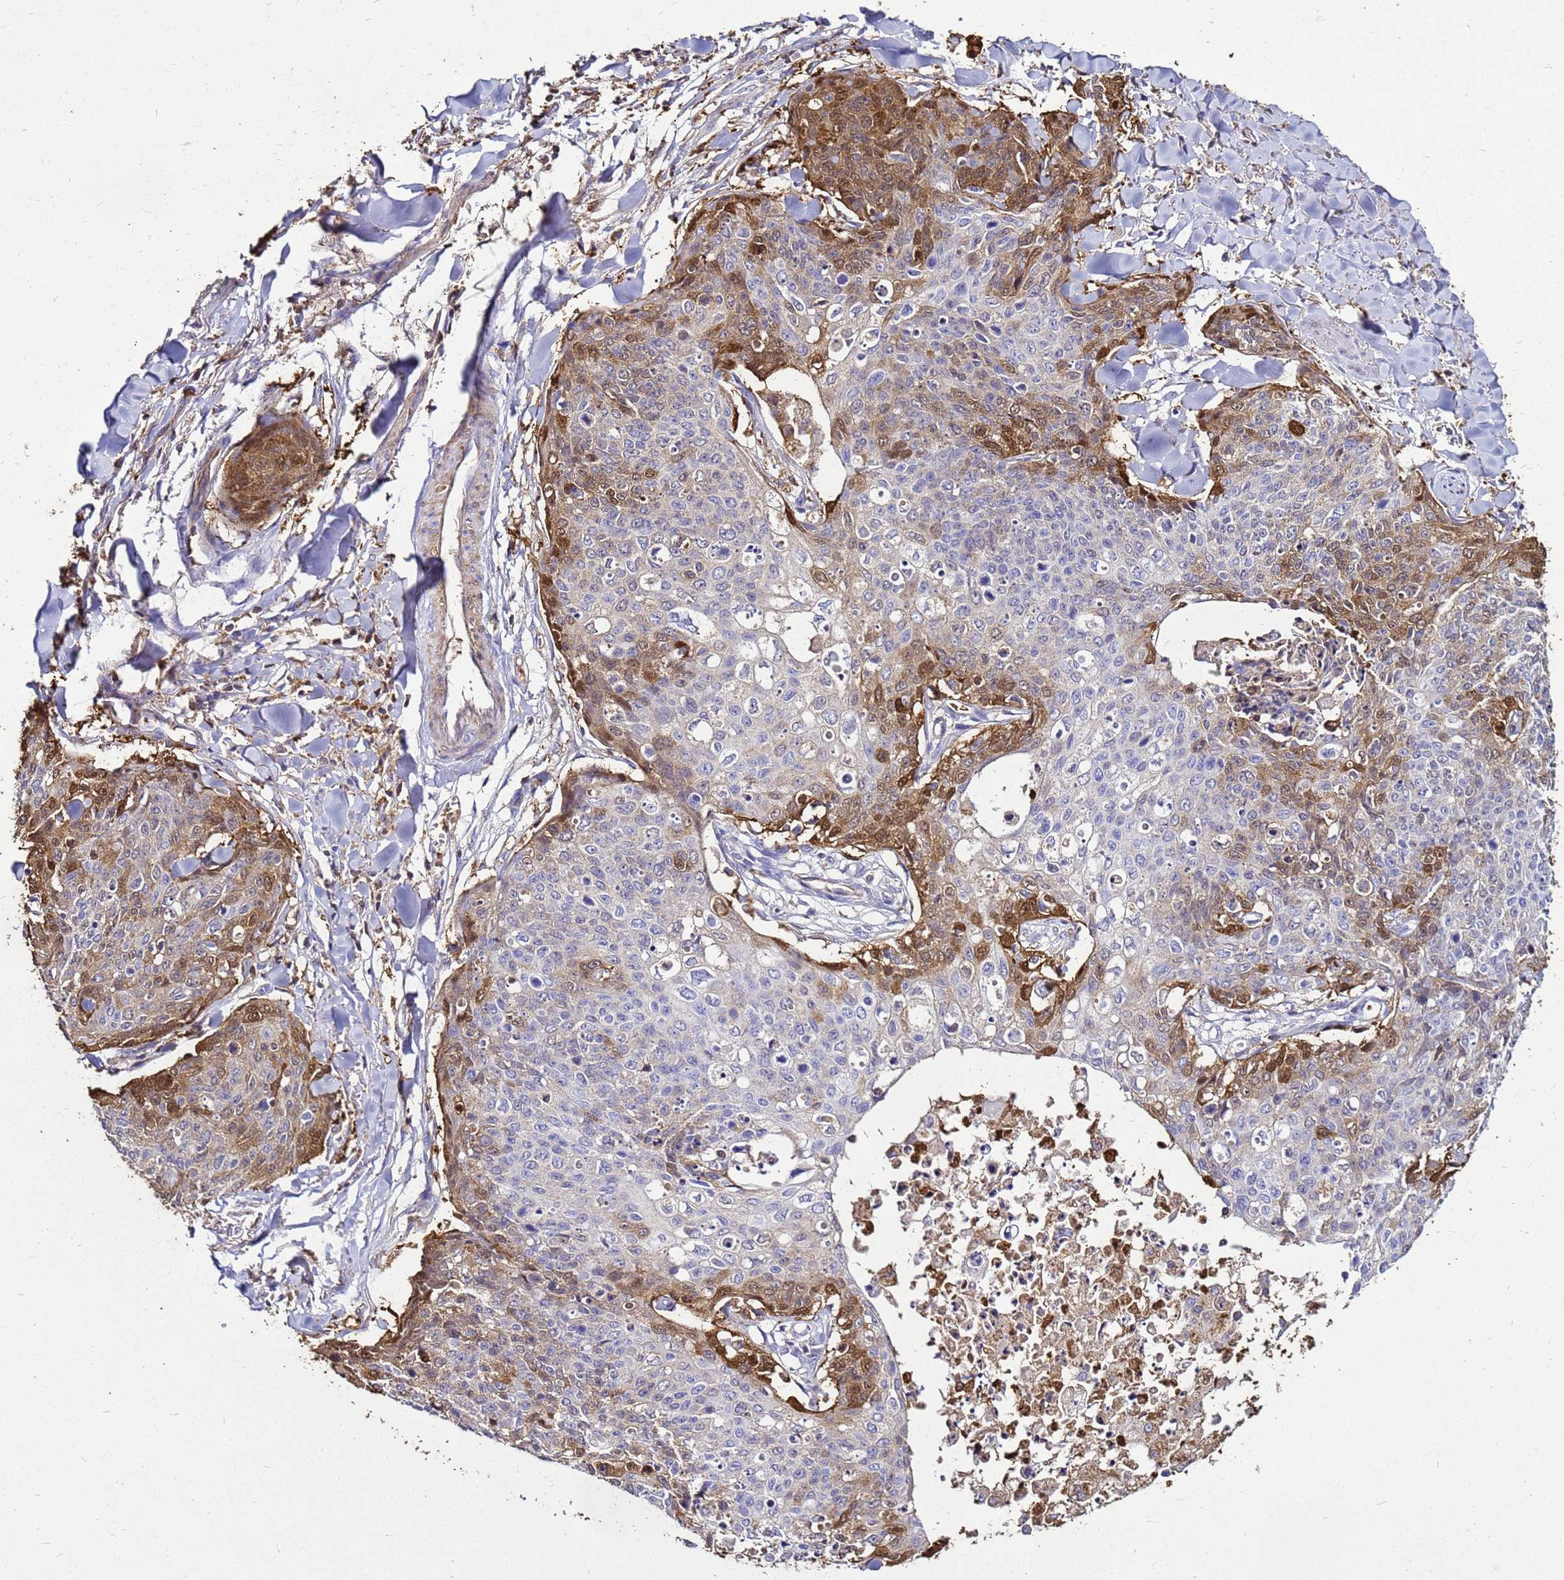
{"staining": {"intensity": "moderate", "quantity": "<25%", "location": "cytoplasmic/membranous,nuclear"}, "tissue": "skin cancer", "cell_type": "Tumor cells", "image_type": "cancer", "snomed": [{"axis": "morphology", "description": "Squamous cell carcinoma, NOS"}, {"axis": "topography", "description": "Skin"}, {"axis": "topography", "description": "Vulva"}], "caption": "A histopathology image showing moderate cytoplasmic/membranous and nuclear expression in about <25% of tumor cells in squamous cell carcinoma (skin), as visualized by brown immunohistochemical staining.", "gene": "S100A2", "patient": {"sex": "female", "age": 85}}